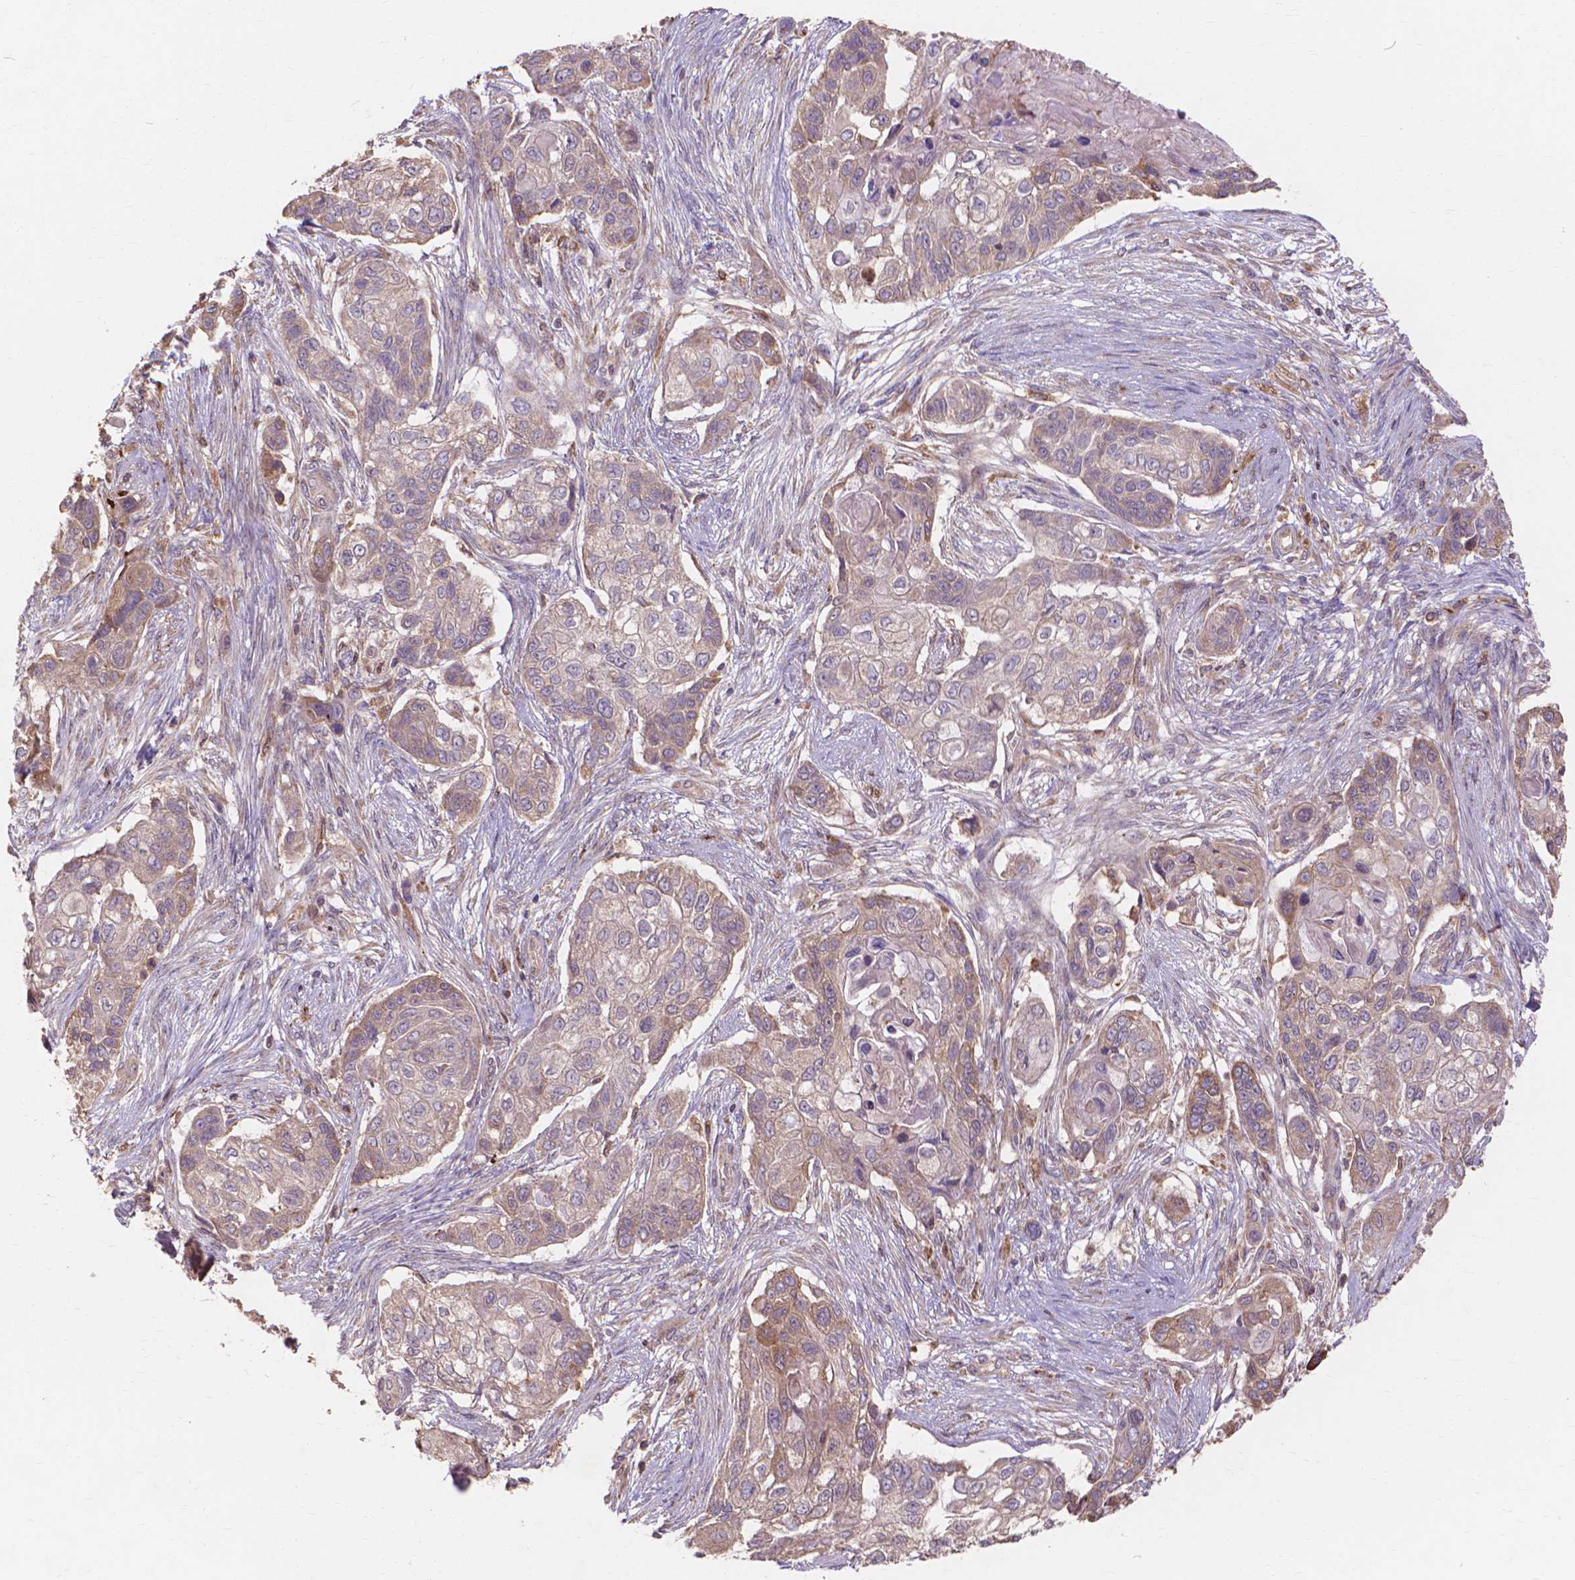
{"staining": {"intensity": "weak", "quantity": ">75%", "location": "cytoplasmic/membranous"}, "tissue": "lung cancer", "cell_type": "Tumor cells", "image_type": "cancer", "snomed": [{"axis": "morphology", "description": "Squamous cell carcinoma, NOS"}, {"axis": "topography", "description": "Lung"}], "caption": "Tumor cells exhibit weak cytoplasmic/membranous positivity in about >75% of cells in lung cancer (squamous cell carcinoma).", "gene": "TAB2", "patient": {"sex": "male", "age": 69}}